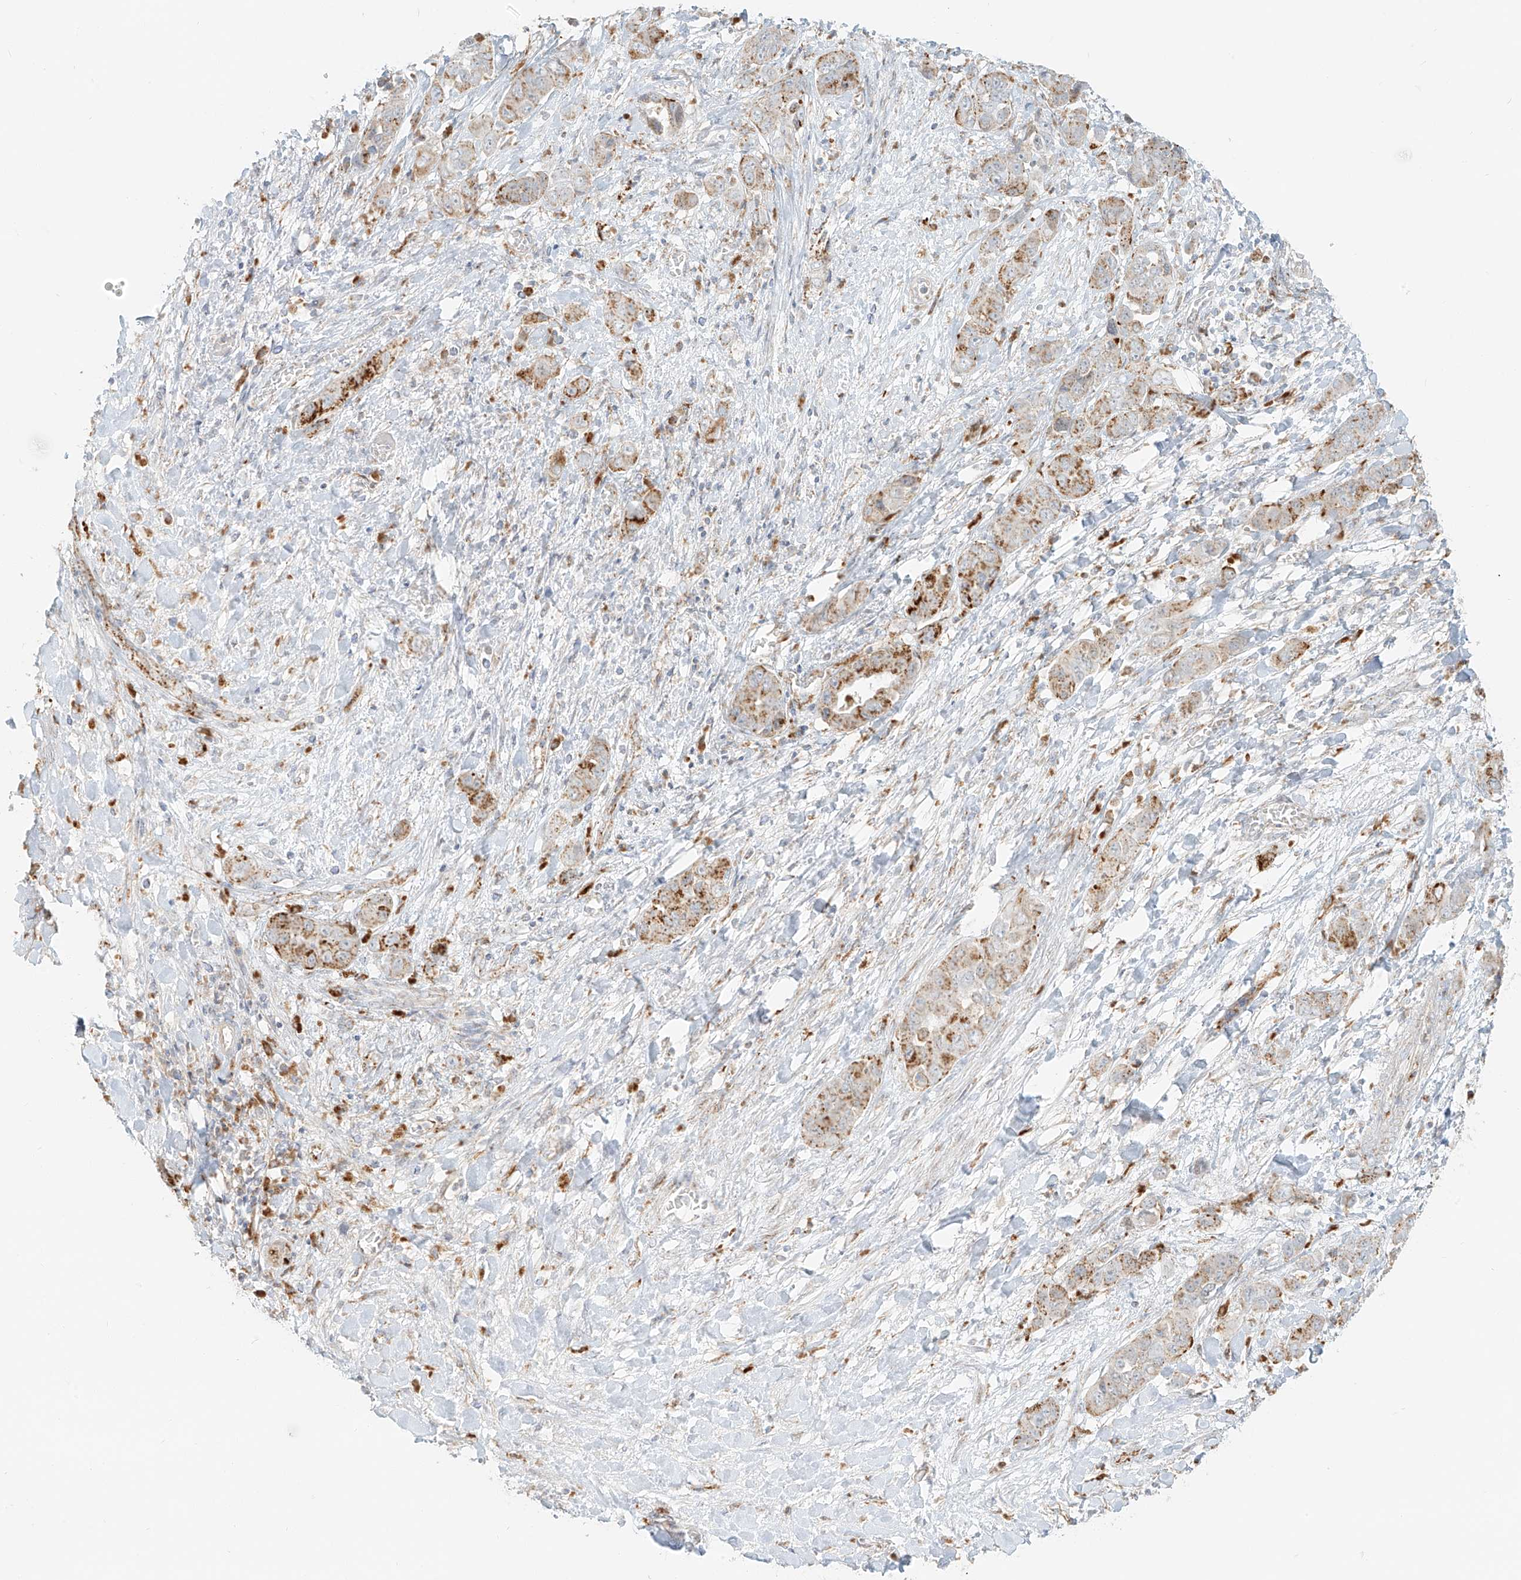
{"staining": {"intensity": "moderate", "quantity": ">75%", "location": "cytoplasmic/membranous"}, "tissue": "liver cancer", "cell_type": "Tumor cells", "image_type": "cancer", "snomed": [{"axis": "morphology", "description": "Cholangiocarcinoma"}, {"axis": "topography", "description": "Liver"}], "caption": "Immunohistochemistry (IHC) image of neoplastic tissue: liver cholangiocarcinoma stained using IHC shows medium levels of moderate protein expression localized specifically in the cytoplasmic/membranous of tumor cells, appearing as a cytoplasmic/membranous brown color.", "gene": "SLC35F6", "patient": {"sex": "female", "age": 52}}